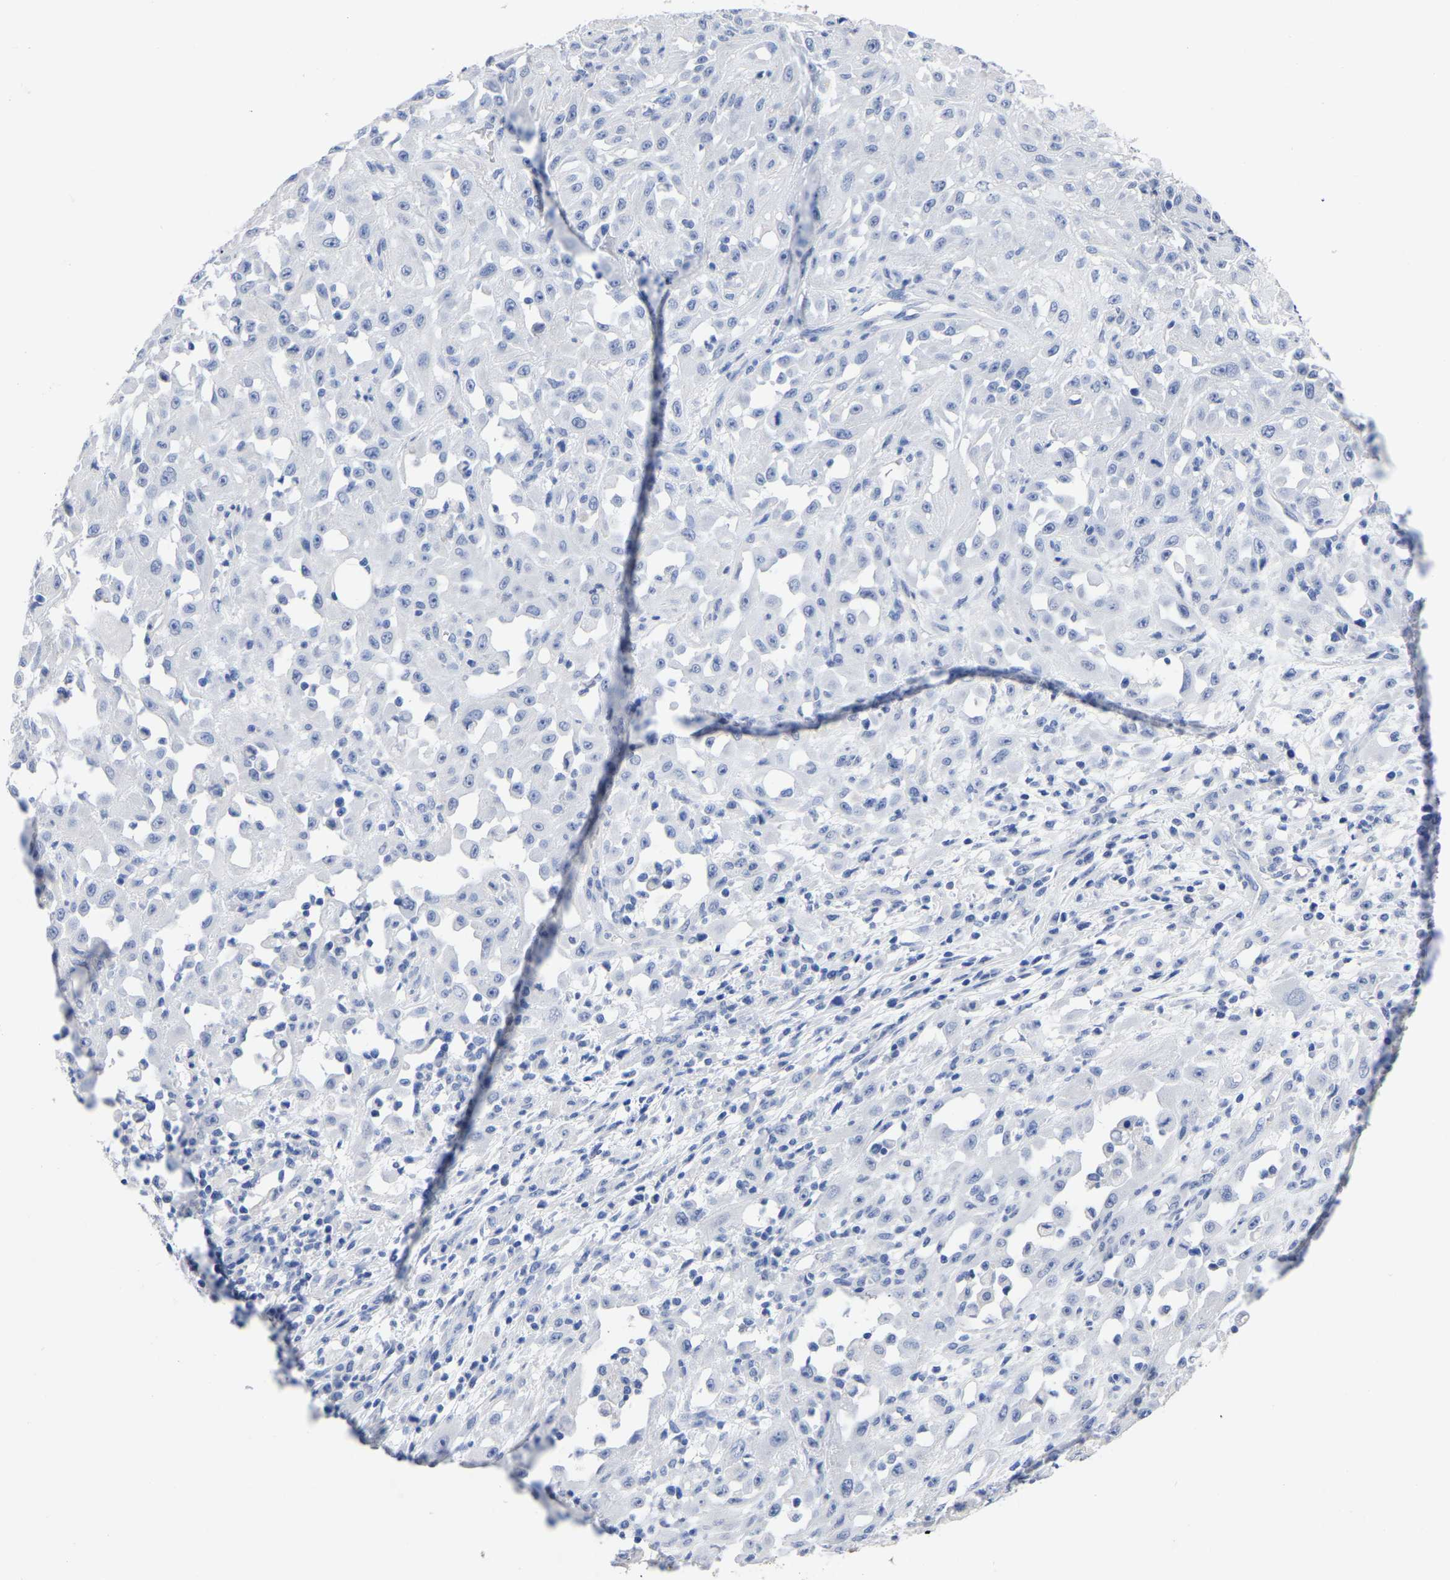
{"staining": {"intensity": "negative", "quantity": "none", "location": "none"}, "tissue": "skin cancer", "cell_type": "Tumor cells", "image_type": "cancer", "snomed": [{"axis": "morphology", "description": "Squamous cell carcinoma, NOS"}, {"axis": "morphology", "description": "Squamous cell carcinoma, metastatic, NOS"}, {"axis": "topography", "description": "Skin"}, {"axis": "topography", "description": "Lymph node"}], "caption": "Immunohistochemical staining of skin cancer (squamous cell carcinoma) exhibits no significant expression in tumor cells. (Stains: DAB immunohistochemistry (IHC) with hematoxylin counter stain, Microscopy: brightfield microscopy at high magnification).", "gene": "ANXA13", "patient": {"sex": "male", "age": 75}}